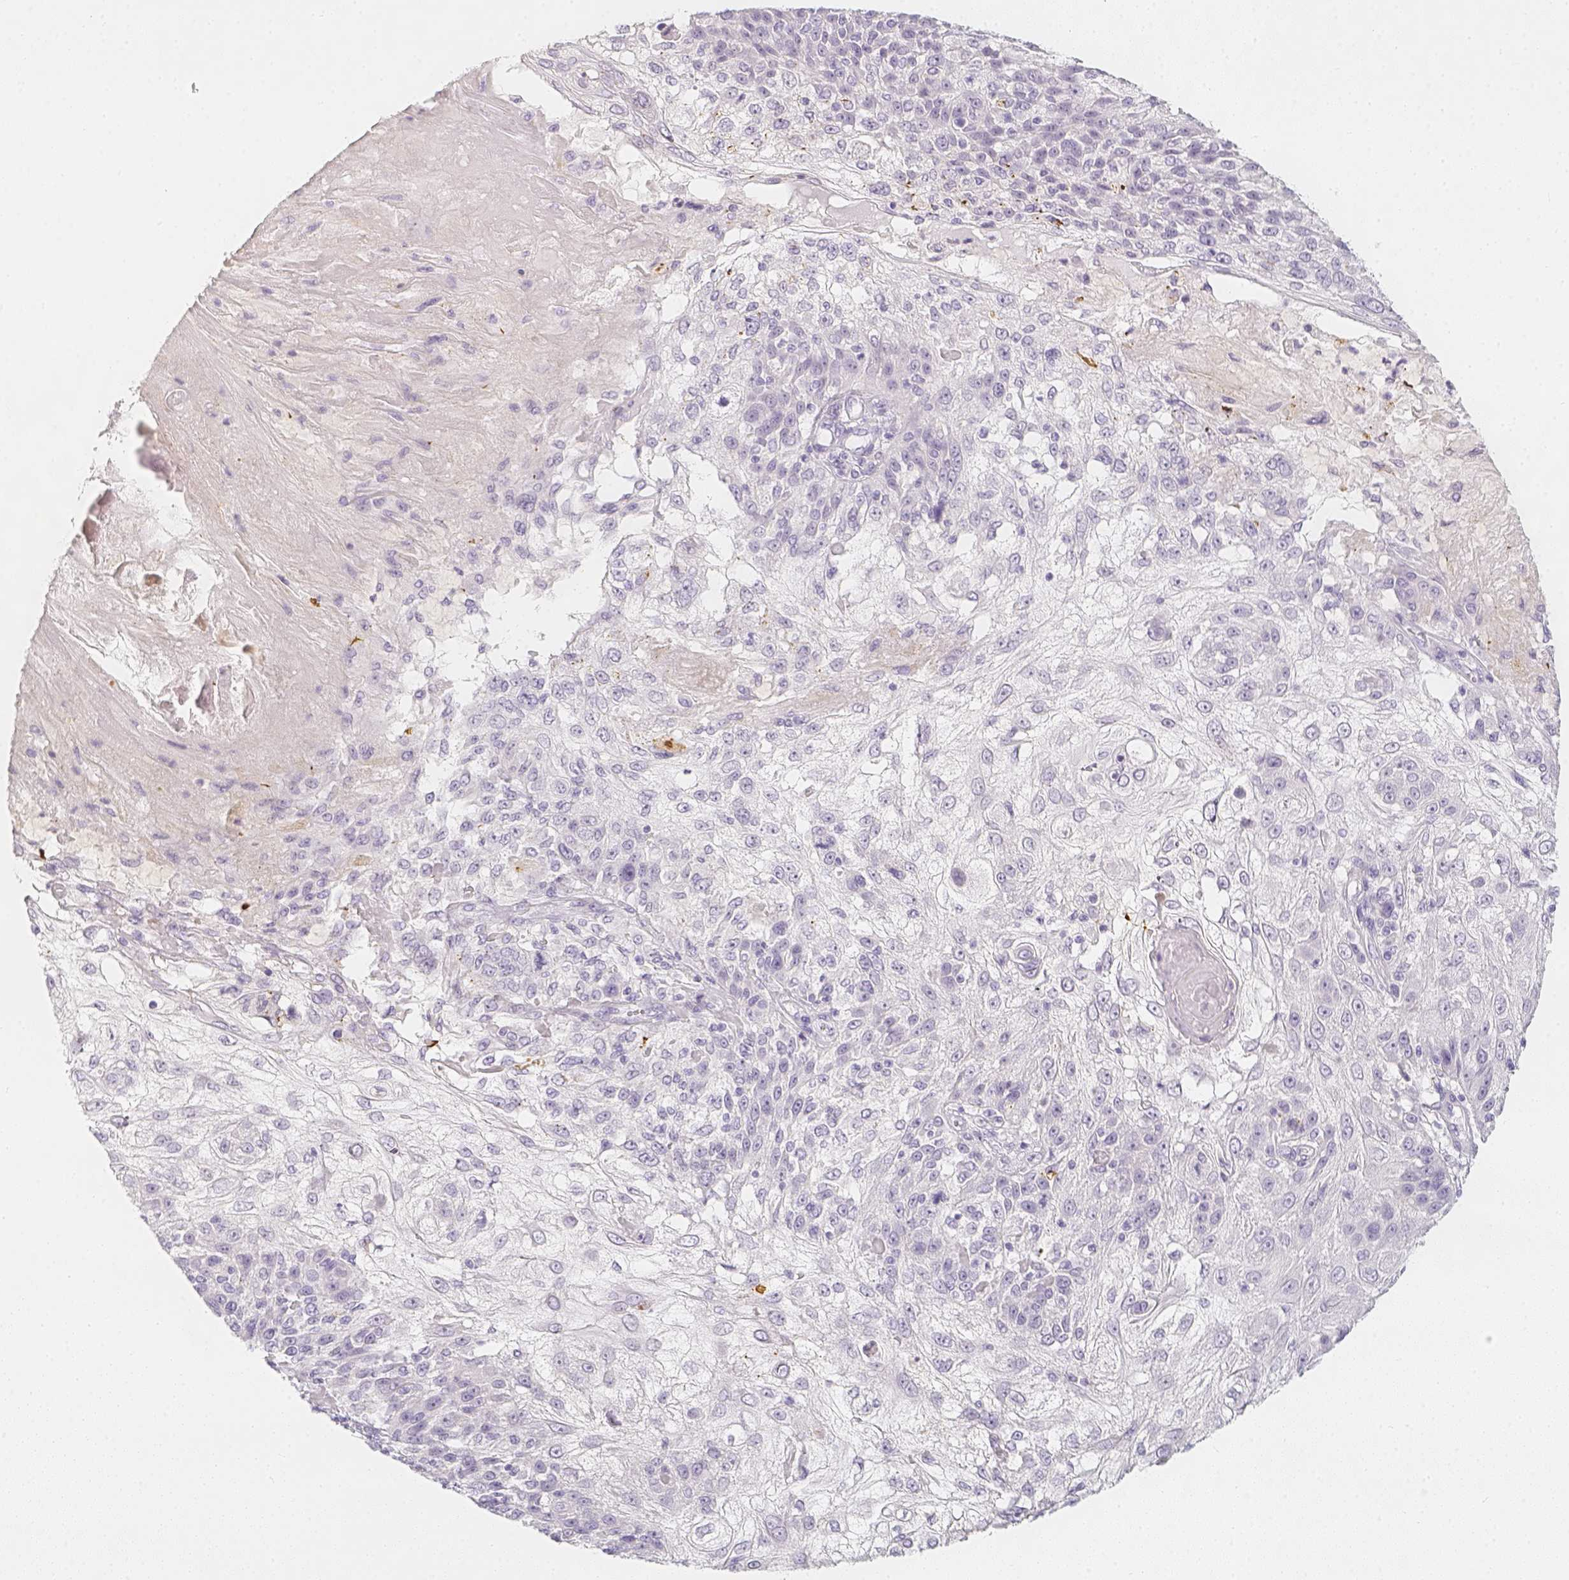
{"staining": {"intensity": "negative", "quantity": "none", "location": "none"}, "tissue": "skin cancer", "cell_type": "Tumor cells", "image_type": "cancer", "snomed": [{"axis": "morphology", "description": "Normal tissue, NOS"}, {"axis": "morphology", "description": "Squamous cell carcinoma, NOS"}, {"axis": "topography", "description": "Skin"}], "caption": "Tumor cells are negative for brown protein staining in skin cancer (squamous cell carcinoma).", "gene": "SLC18A1", "patient": {"sex": "female", "age": 83}}